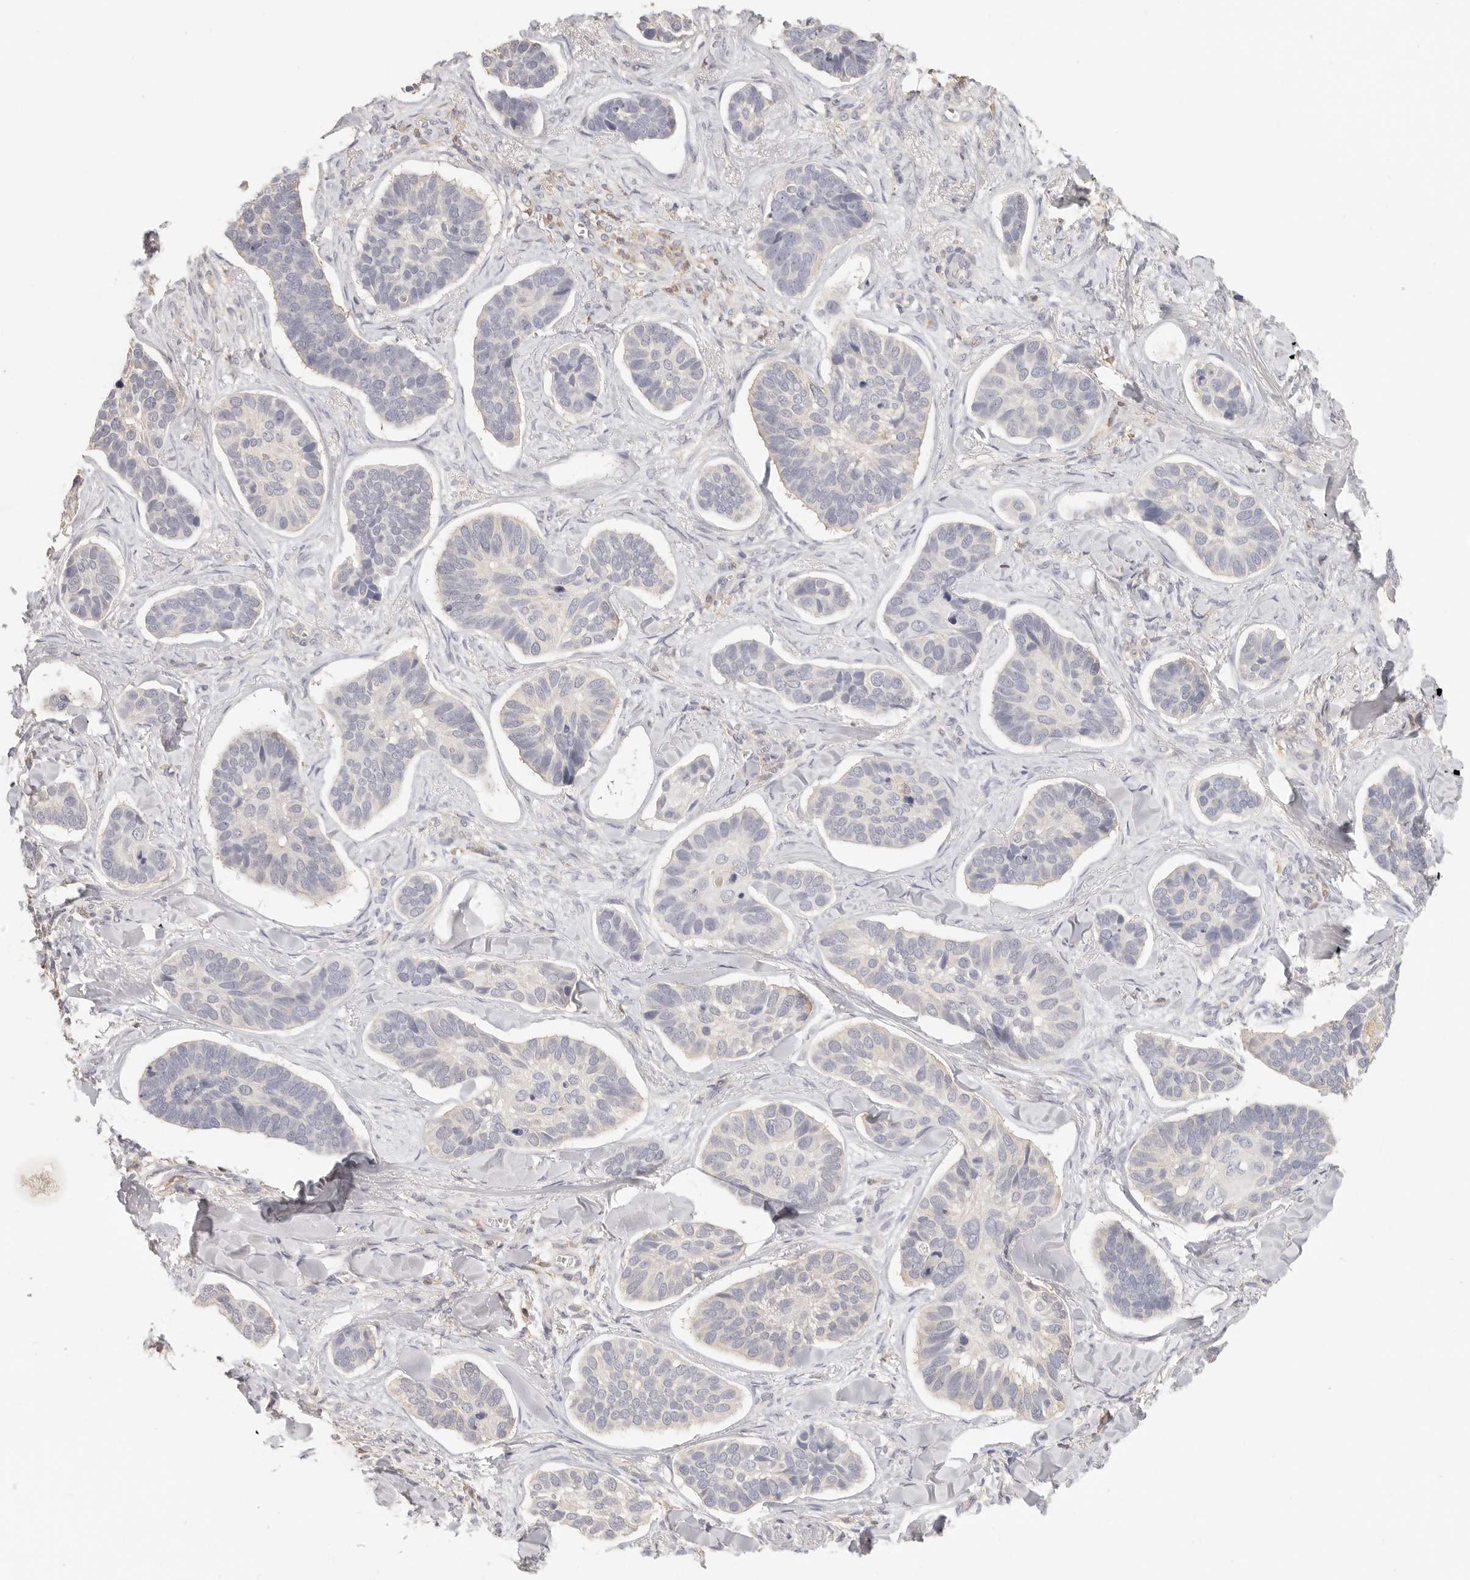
{"staining": {"intensity": "negative", "quantity": "none", "location": "none"}, "tissue": "skin cancer", "cell_type": "Tumor cells", "image_type": "cancer", "snomed": [{"axis": "morphology", "description": "Basal cell carcinoma"}, {"axis": "topography", "description": "Skin"}], "caption": "Protein analysis of skin cancer (basal cell carcinoma) displays no significant positivity in tumor cells.", "gene": "CSK", "patient": {"sex": "male", "age": 62}}